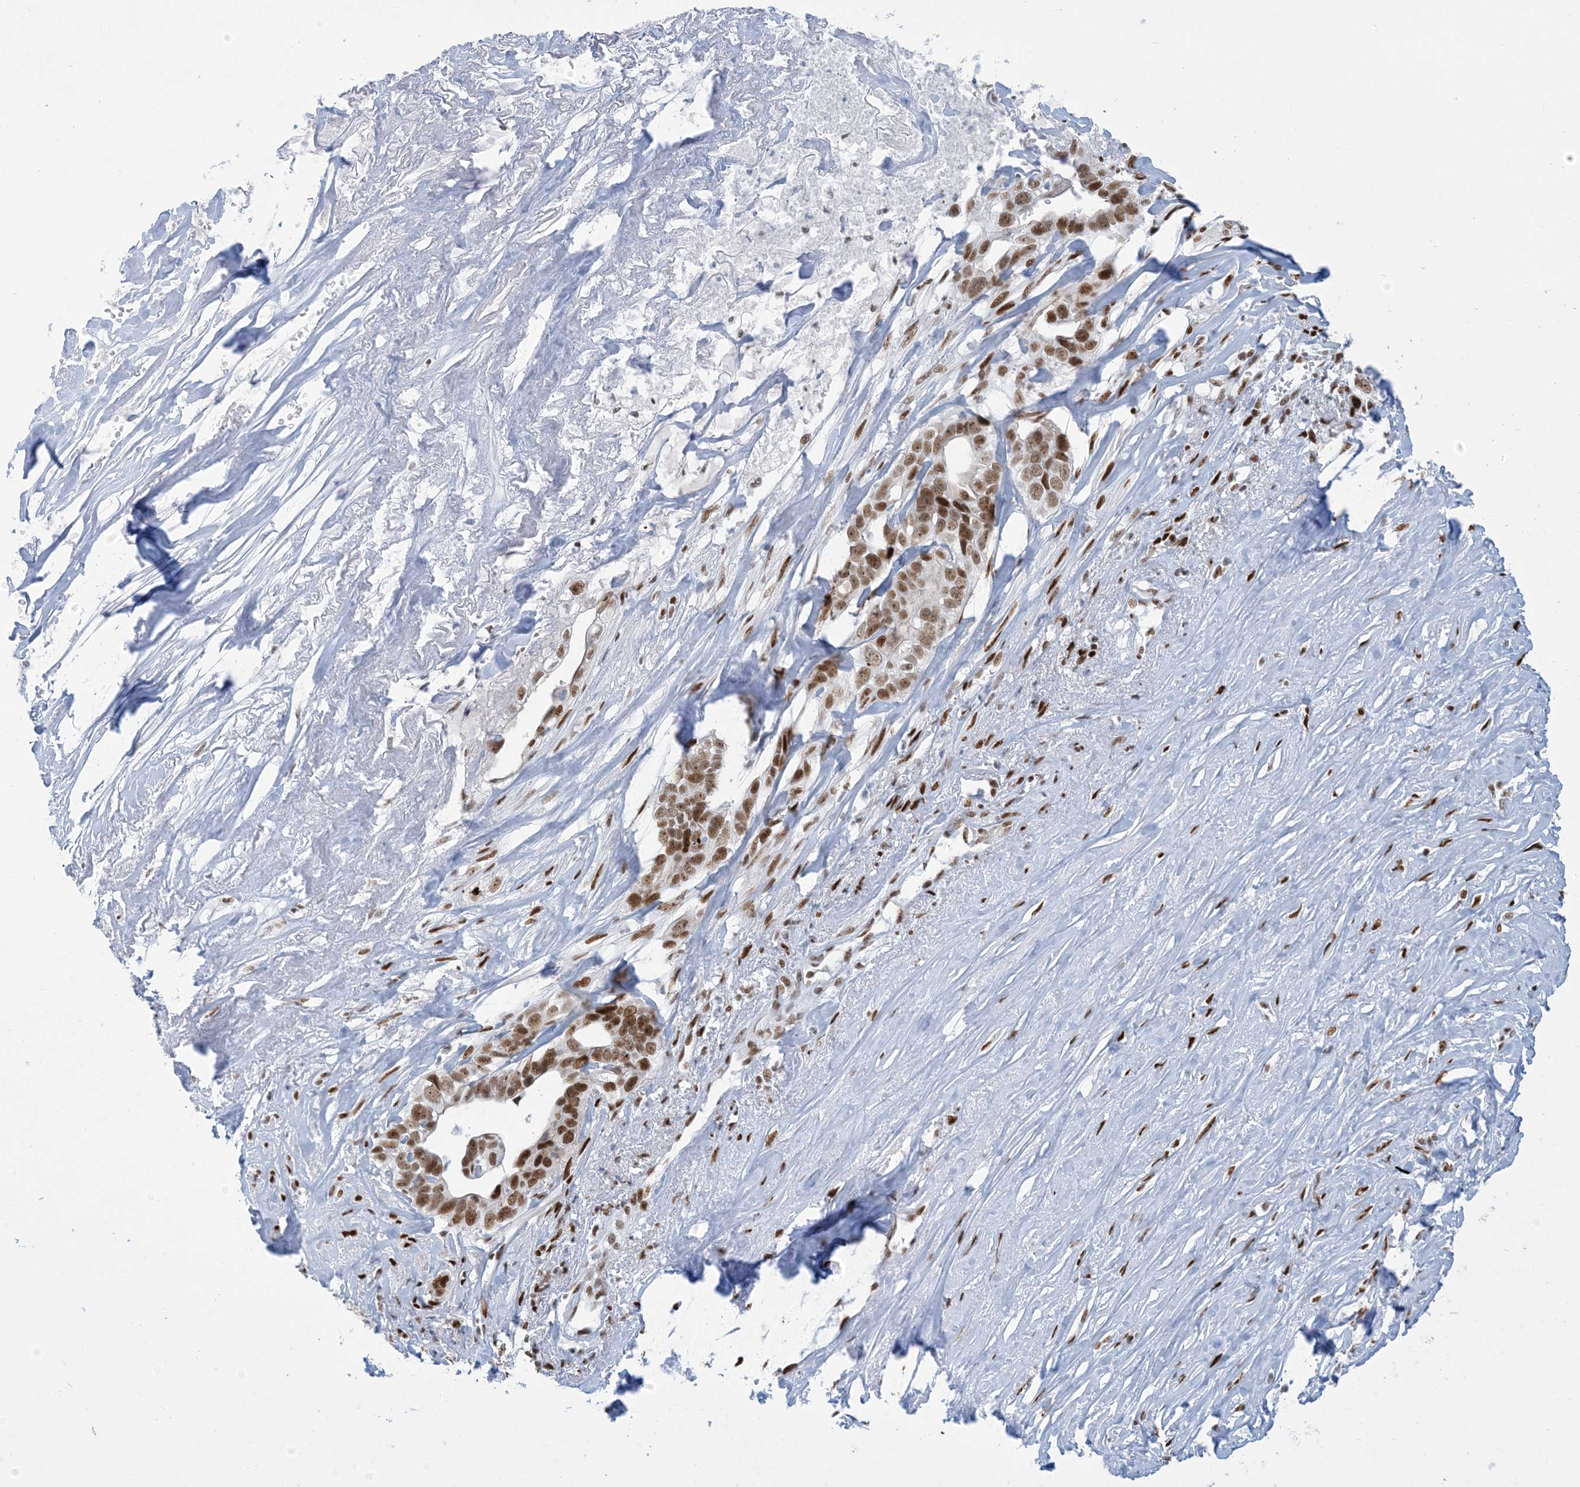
{"staining": {"intensity": "moderate", "quantity": ">75%", "location": "nuclear"}, "tissue": "liver cancer", "cell_type": "Tumor cells", "image_type": "cancer", "snomed": [{"axis": "morphology", "description": "Cholangiocarcinoma"}, {"axis": "topography", "description": "Liver"}], "caption": "Liver cancer tissue displays moderate nuclear staining in about >75% of tumor cells The protein of interest is stained brown, and the nuclei are stained in blue (DAB (3,3'-diaminobenzidine) IHC with brightfield microscopy, high magnification).", "gene": "STAG1", "patient": {"sex": "female", "age": 79}}